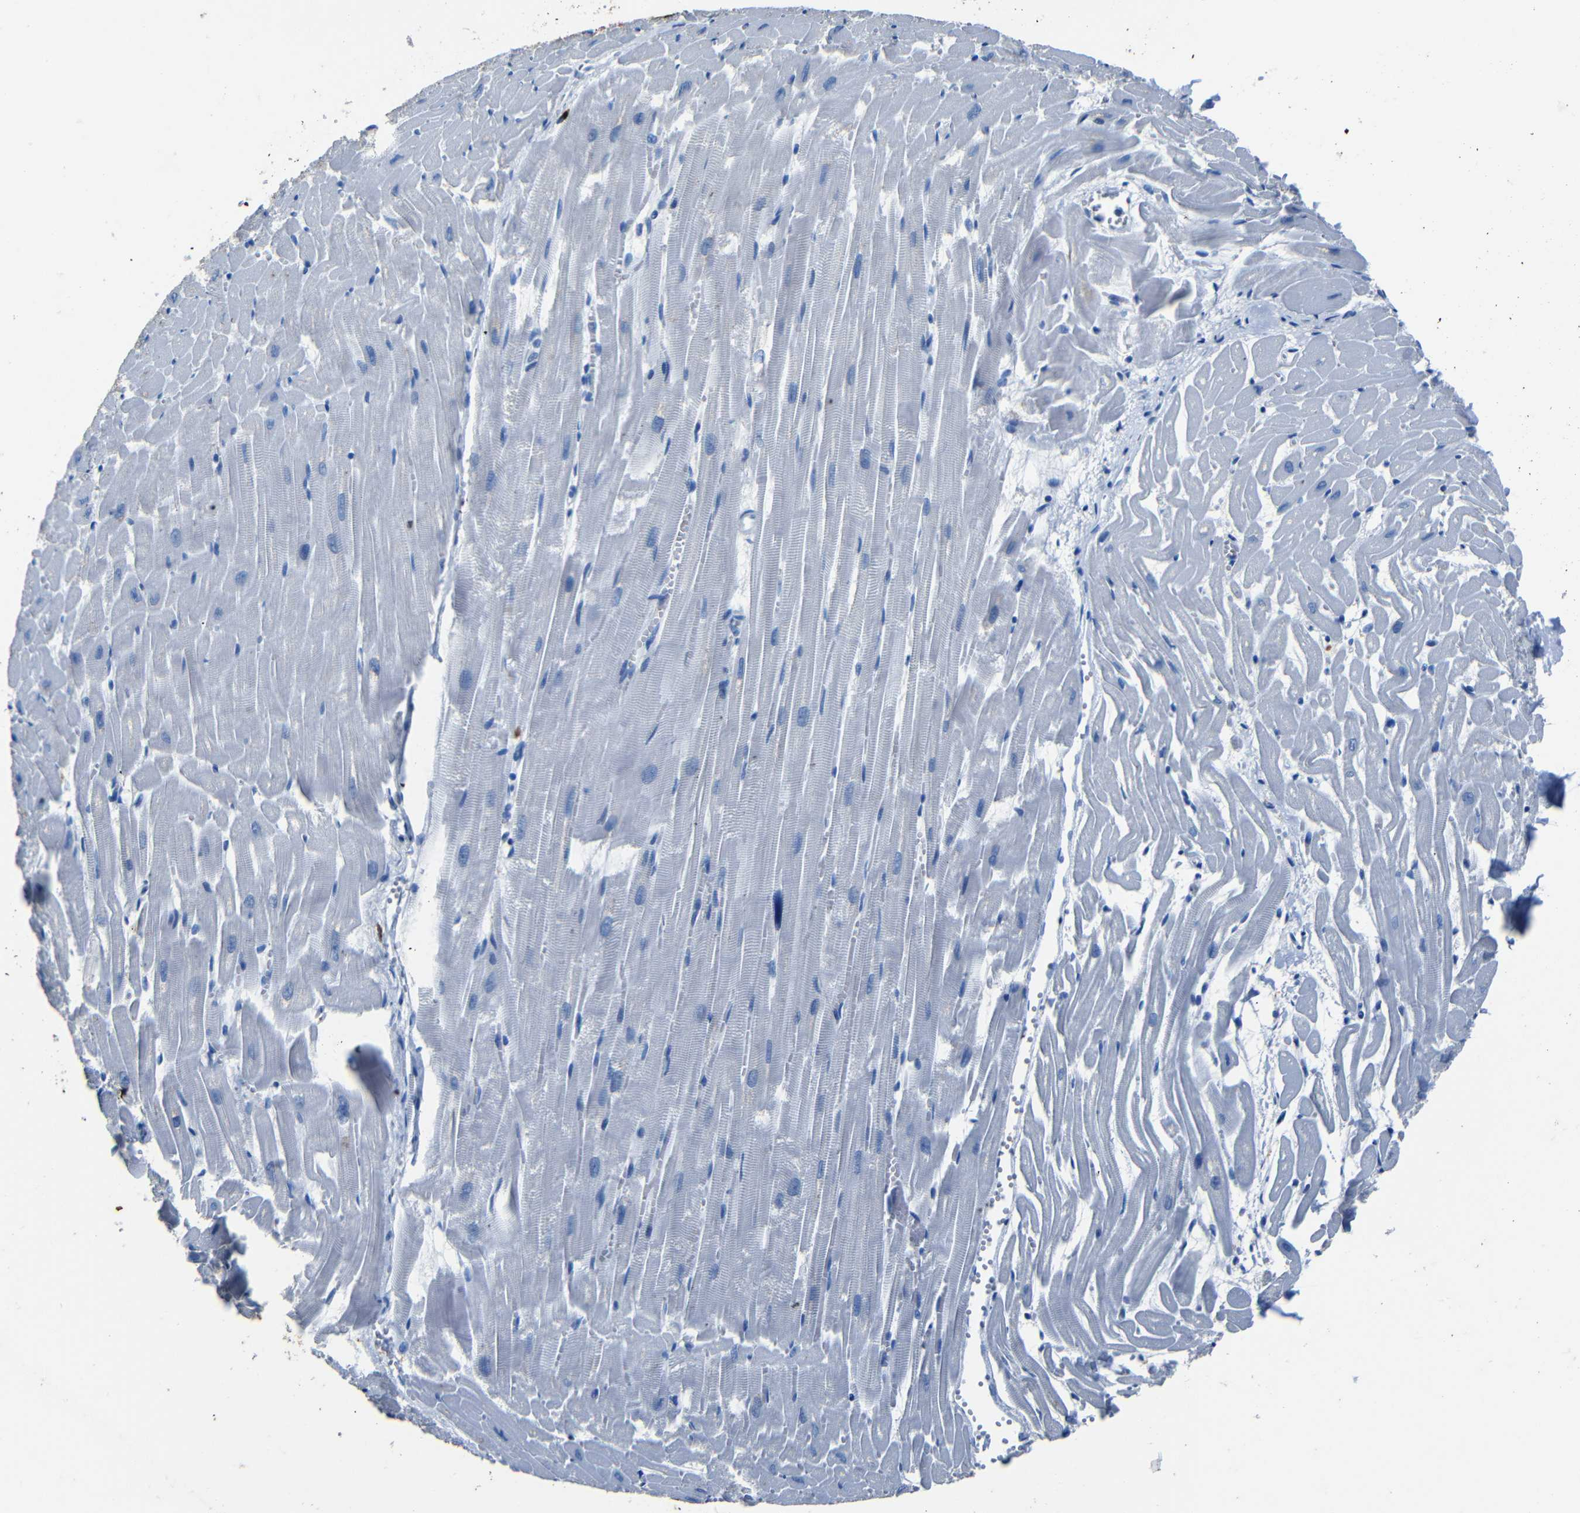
{"staining": {"intensity": "negative", "quantity": "none", "location": "none"}, "tissue": "heart muscle", "cell_type": "Cardiomyocytes", "image_type": "normal", "snomed": [{"axis": "morphology", "description": "Normal tissue, NOS"}, {"axis": "topography", "description": "Heart"}], "caption": "Immunohistochemistry of unremarkable heart muscle displays no staining in cardiomyocytes.", "gene": "CLDN11", "patient": {"sex": "female", "age": 19}}